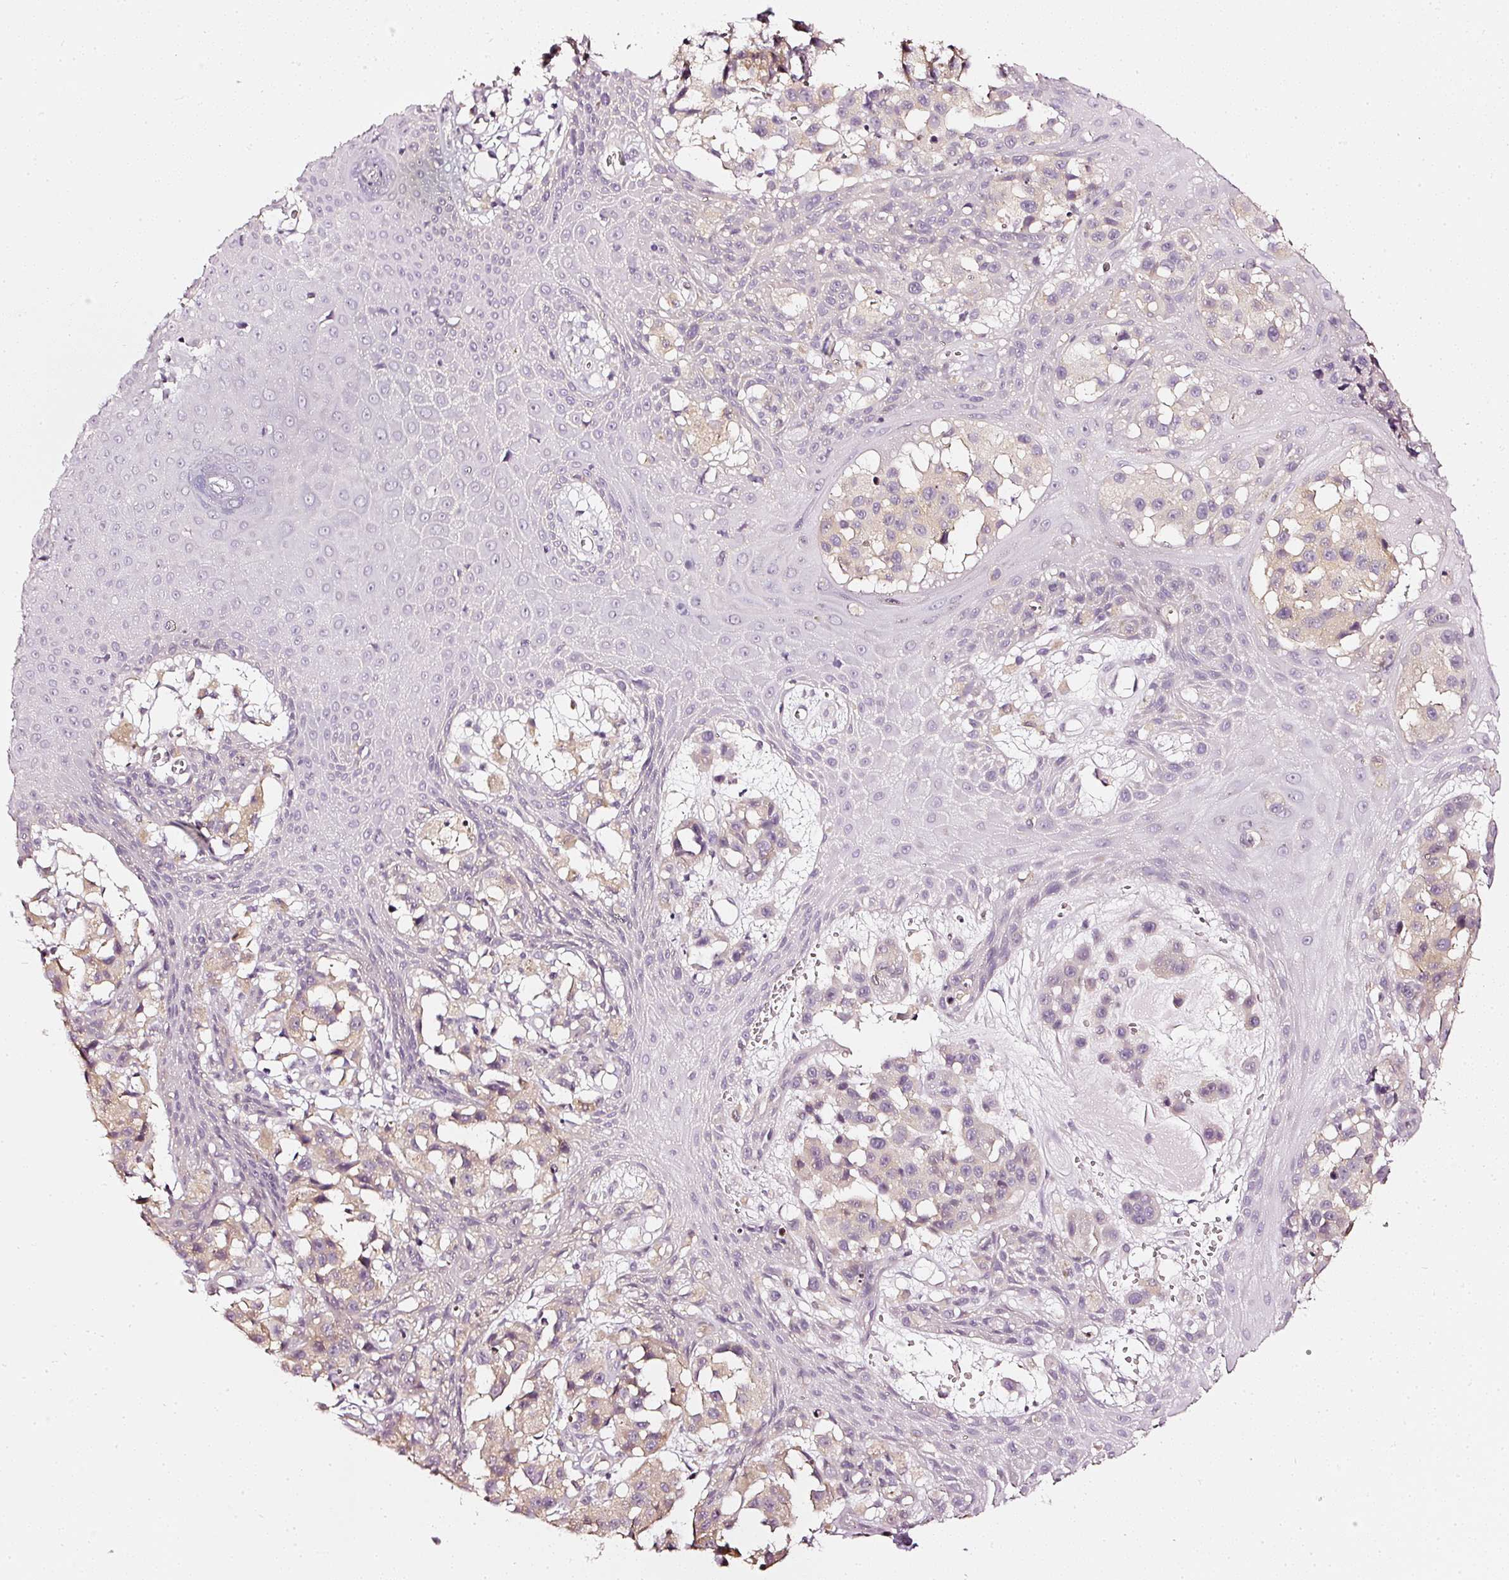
{"staining": {"intensity": "weak", "quantity": "25%-75%", "location": "cytoplasmic/membranous"}, "tissue": "melanoma", "cell_type": "Tumor cells", "image_type": "cancer", "snomed": [{"axis": "morphology", "description": "Malignant melanoma, NOS"}, {"axis": "topography", "description": "Skin"}], "caption": "DAB immunohistochemical staining of human malignant melanoma shows weak cytoplasmic/membranous protein staining in about 25%-75% of tumor cells.", "gene": "CNP", "patient": {"sex": "male", "age": 39}}